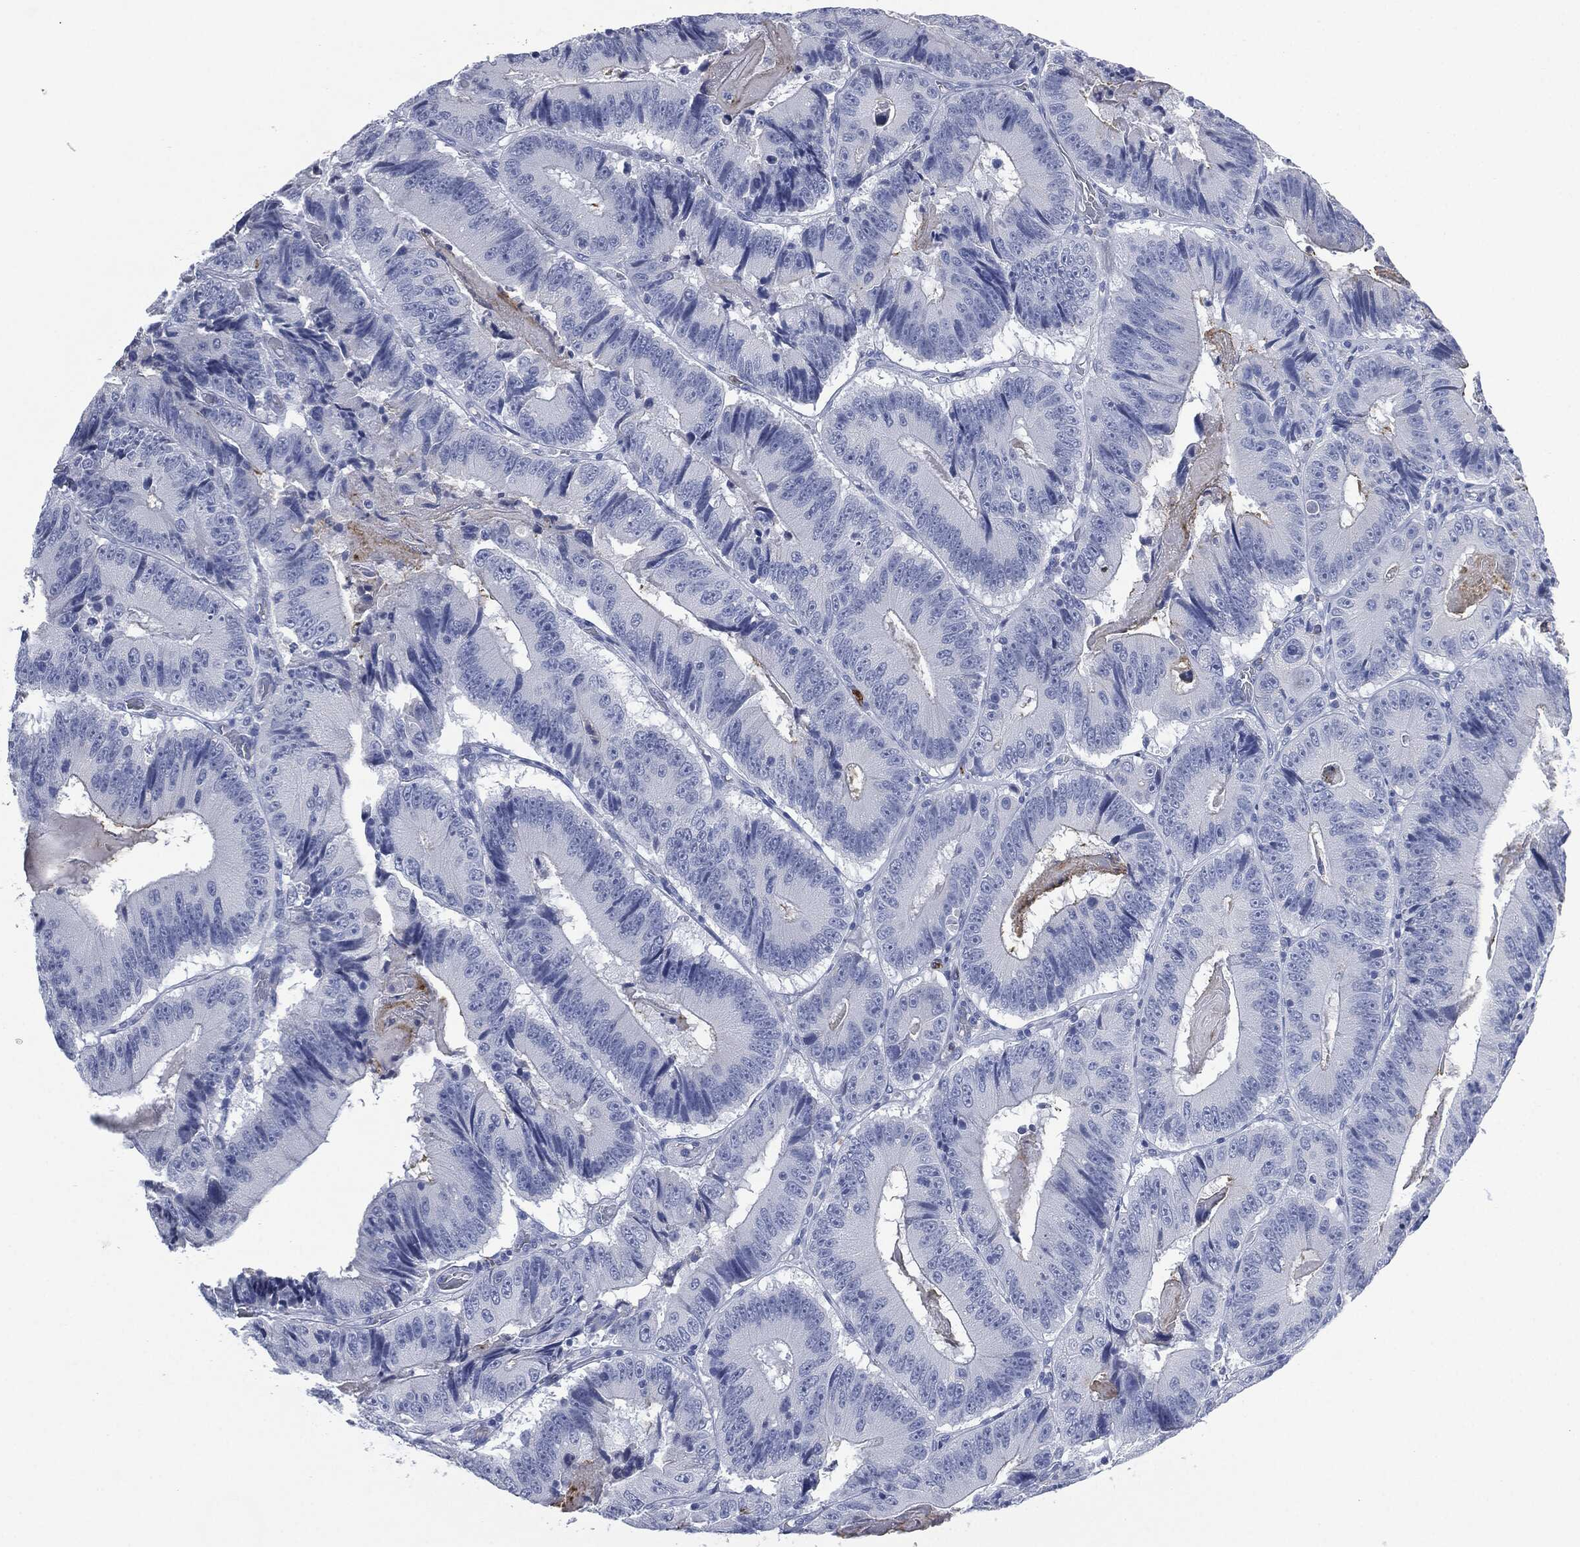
{"staining": {"intensity": "negative", "quantity": "none", "location": "none"}, "tissue": "colorectal cancer", "cell_type": "Tumor cells", "image_type": "cancer", "snomed": [{"axis": "morphology", "description": "Adenocarcinoma, NOS"}, {"axis": "topography", "description": "Colon"}], "caption": "This is an immunohistochemistry (IHC) histopathology image of human colorectal cancer. There is no expression in tumor cells.", "gene": "CEACAM8", "patient": {"sex": "female", "age": 86}}